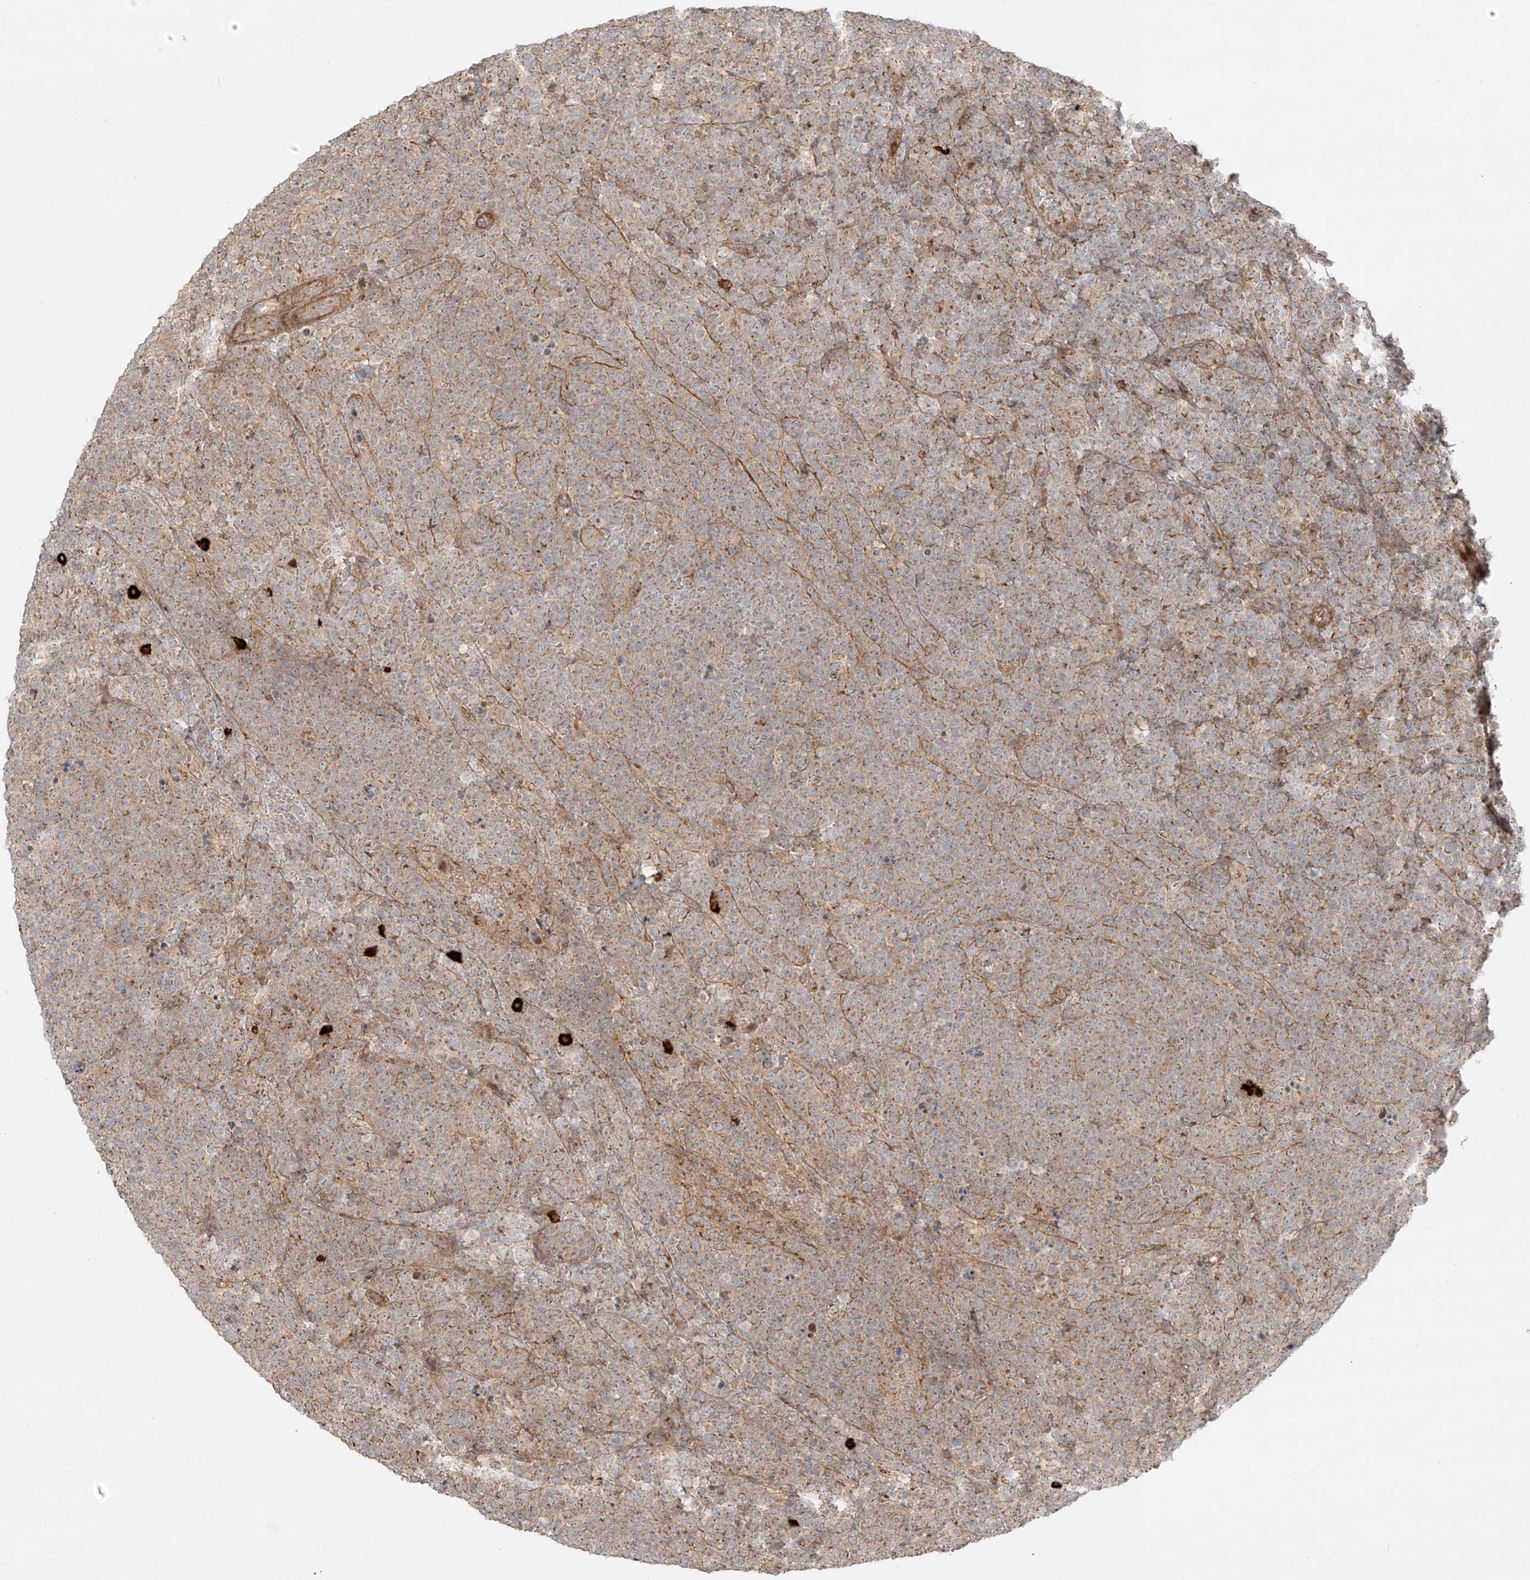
{"staining": {"intensity": "weak", "quantity": ">75%", "location": "cytoplasmic/membranous"}, "tissue": "lymphoma", "cell_type": "Tumor cells", "image_type": "cancer", "snomed": [{"axis": "morphology", "description": "Malignant lymphoma, non-Hodgkin's type, High grade"}, {"axis": "topography", "description": "Lymph node"}], "caption": "Human lymphoma stained with a brown dye shows weak cytoplasmic/membranous positive positivity in approximately >75% of tumor cells.", "gene": "ZNF287", "patient": {"sex": "male", "age": 61}}